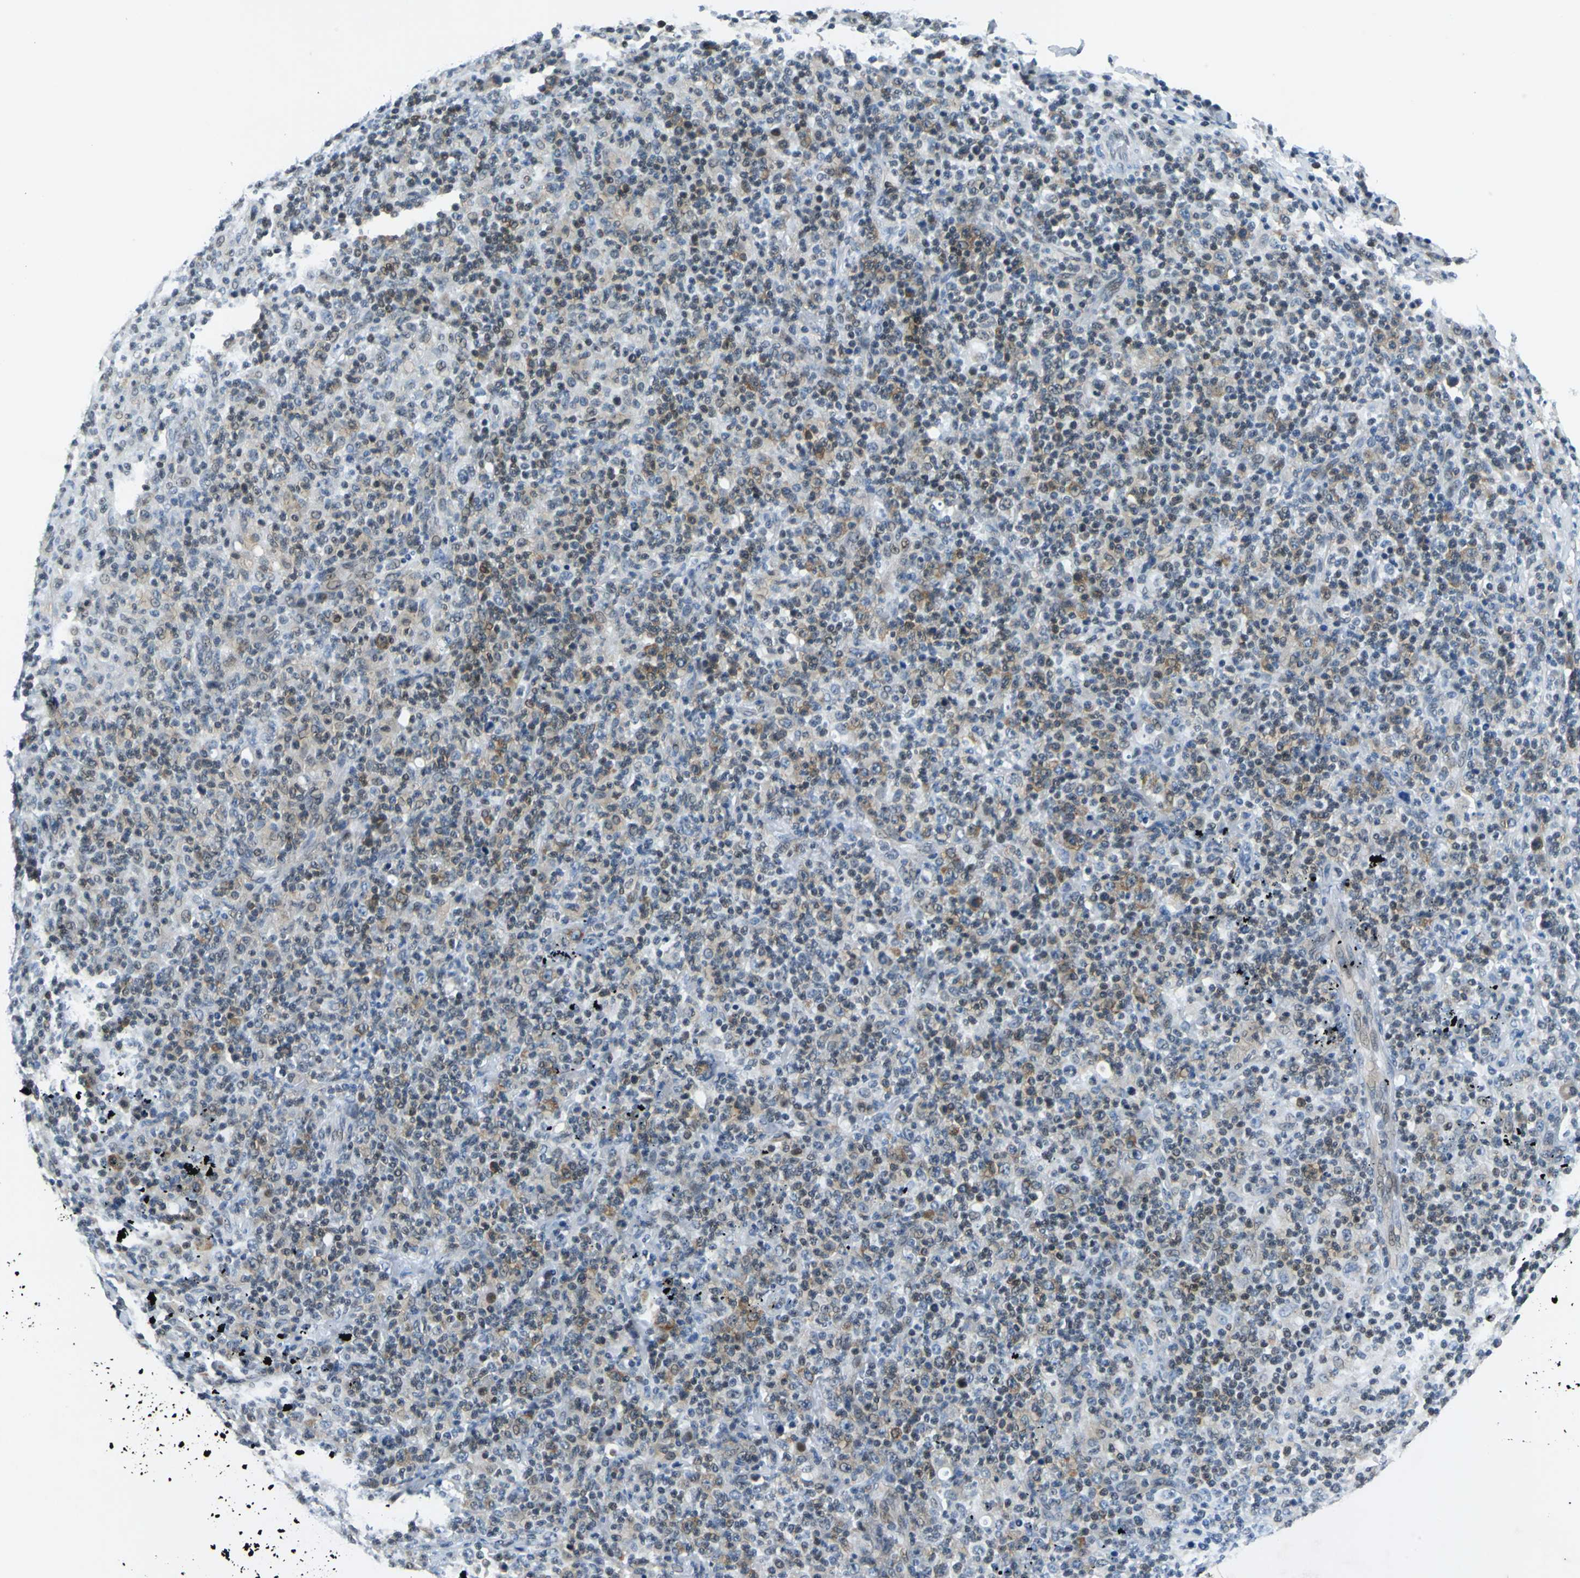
{"staining": {"intensity": "moderate", "quantity": "25%-75%", "location": "cytoplasmic/membranous,nuclear"}, "tissue": "lymphoma", "cell_type": "Tumor cells", "image_type": "cancer", "snomed": [{"axis": "morphology", "description": "Hodgkin's disease, NOS"}, {"axis": "topography", "description": "Lymph node"}], "caption": "A brown stain labels moderate cytoplasmic/membranous and nuclear positivity of a protein in human lymphoma tumor cells.", "gene": "HCFC2", "patient": {"sex": "male", "age": 65}}